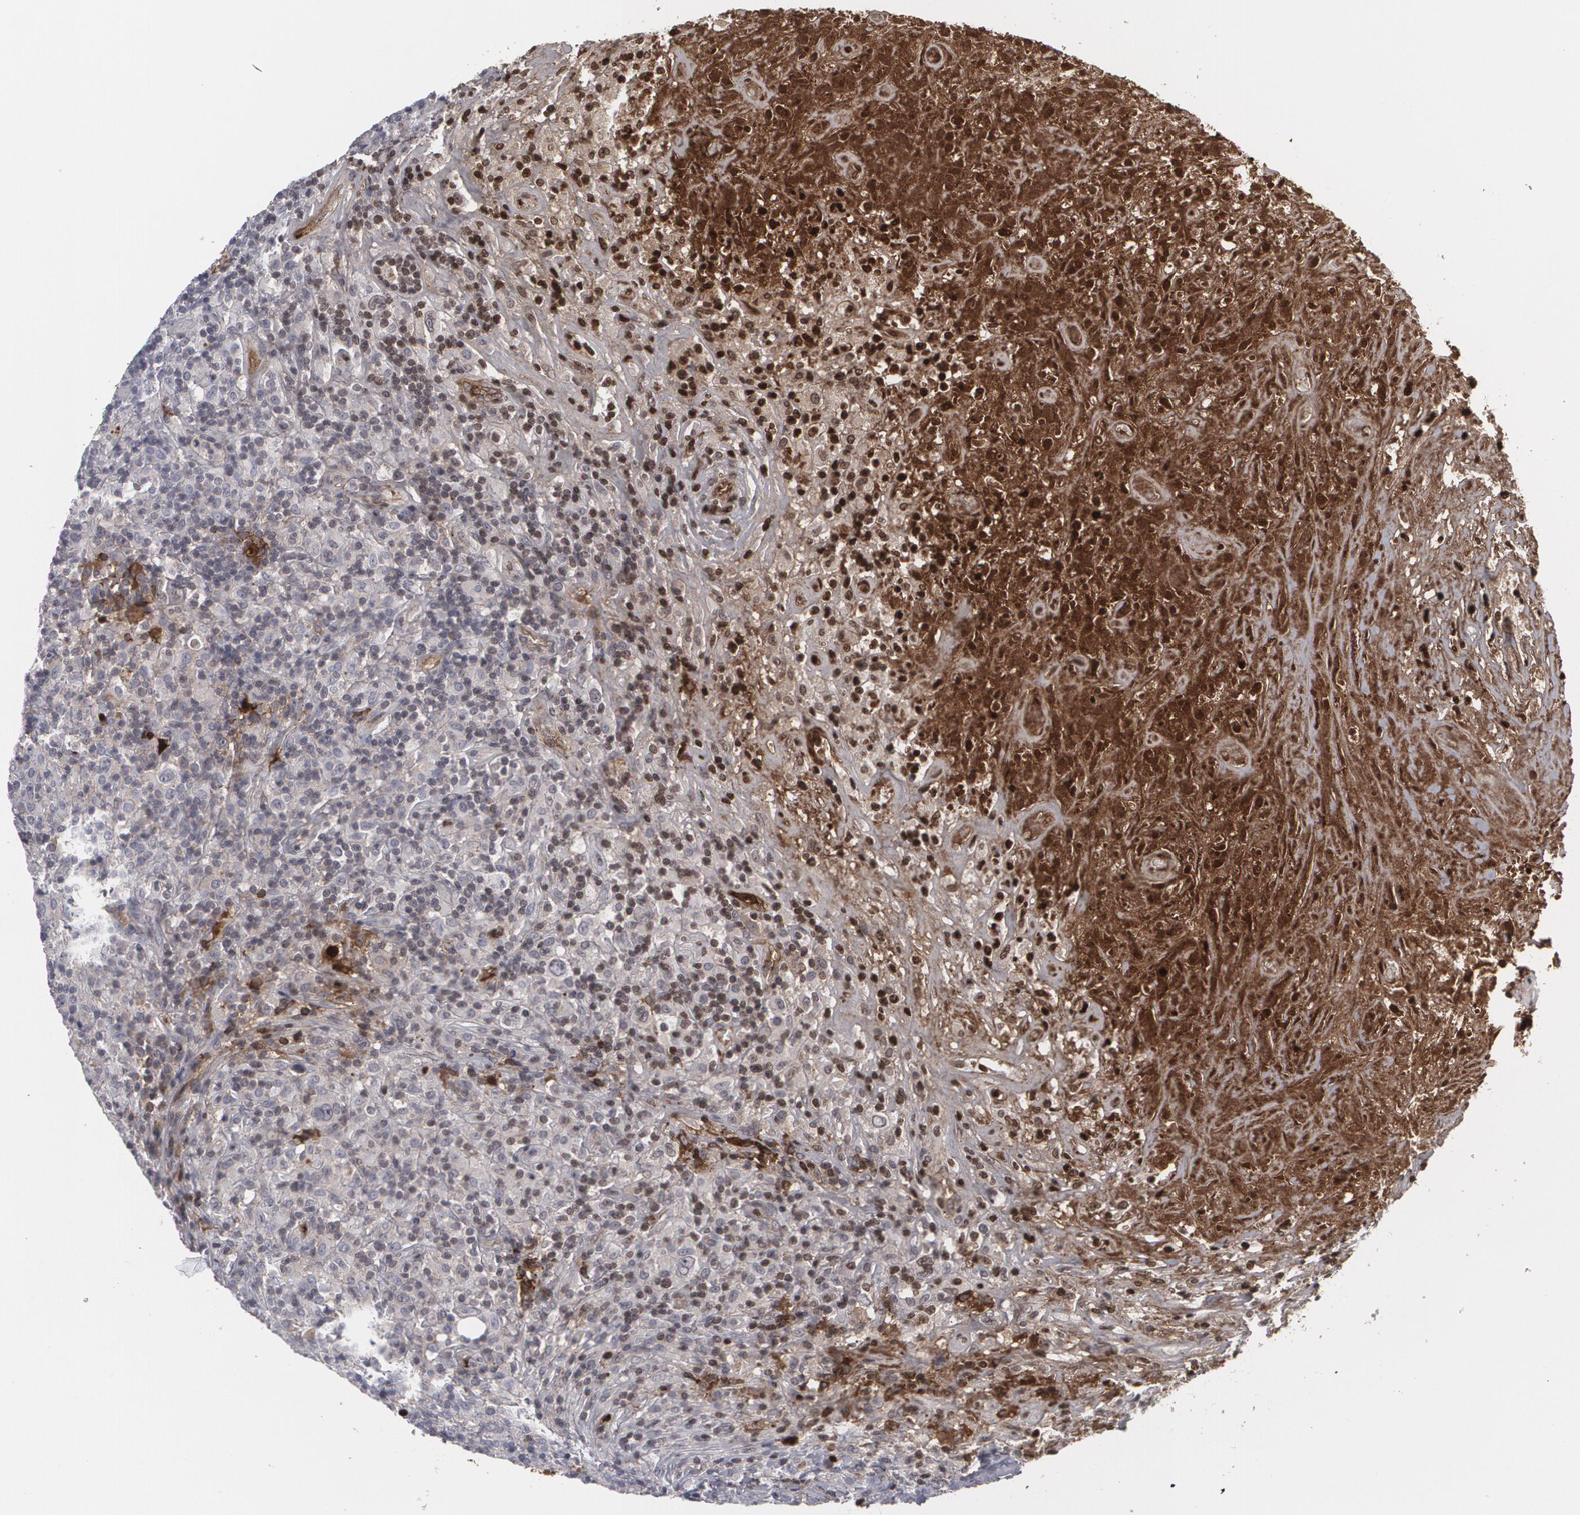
{"staining": {"intensity": "negative", "quantity": "none", "location": "none"}, "tissue": "lymphoma", "cell_type": "Tumor cells", "image_type": "cancer", "snomed": [{"axis": "morphology", "description": "Hodgkin's disease, NOS"}, {"axis": "topography", "description": "Lymph node"}], "caption": "Immunohistochemical staining of lymphoma displays no significant staining in tumor cells.", "gene": "LRG1", "patient": {"sex": "male", "age": 46}}